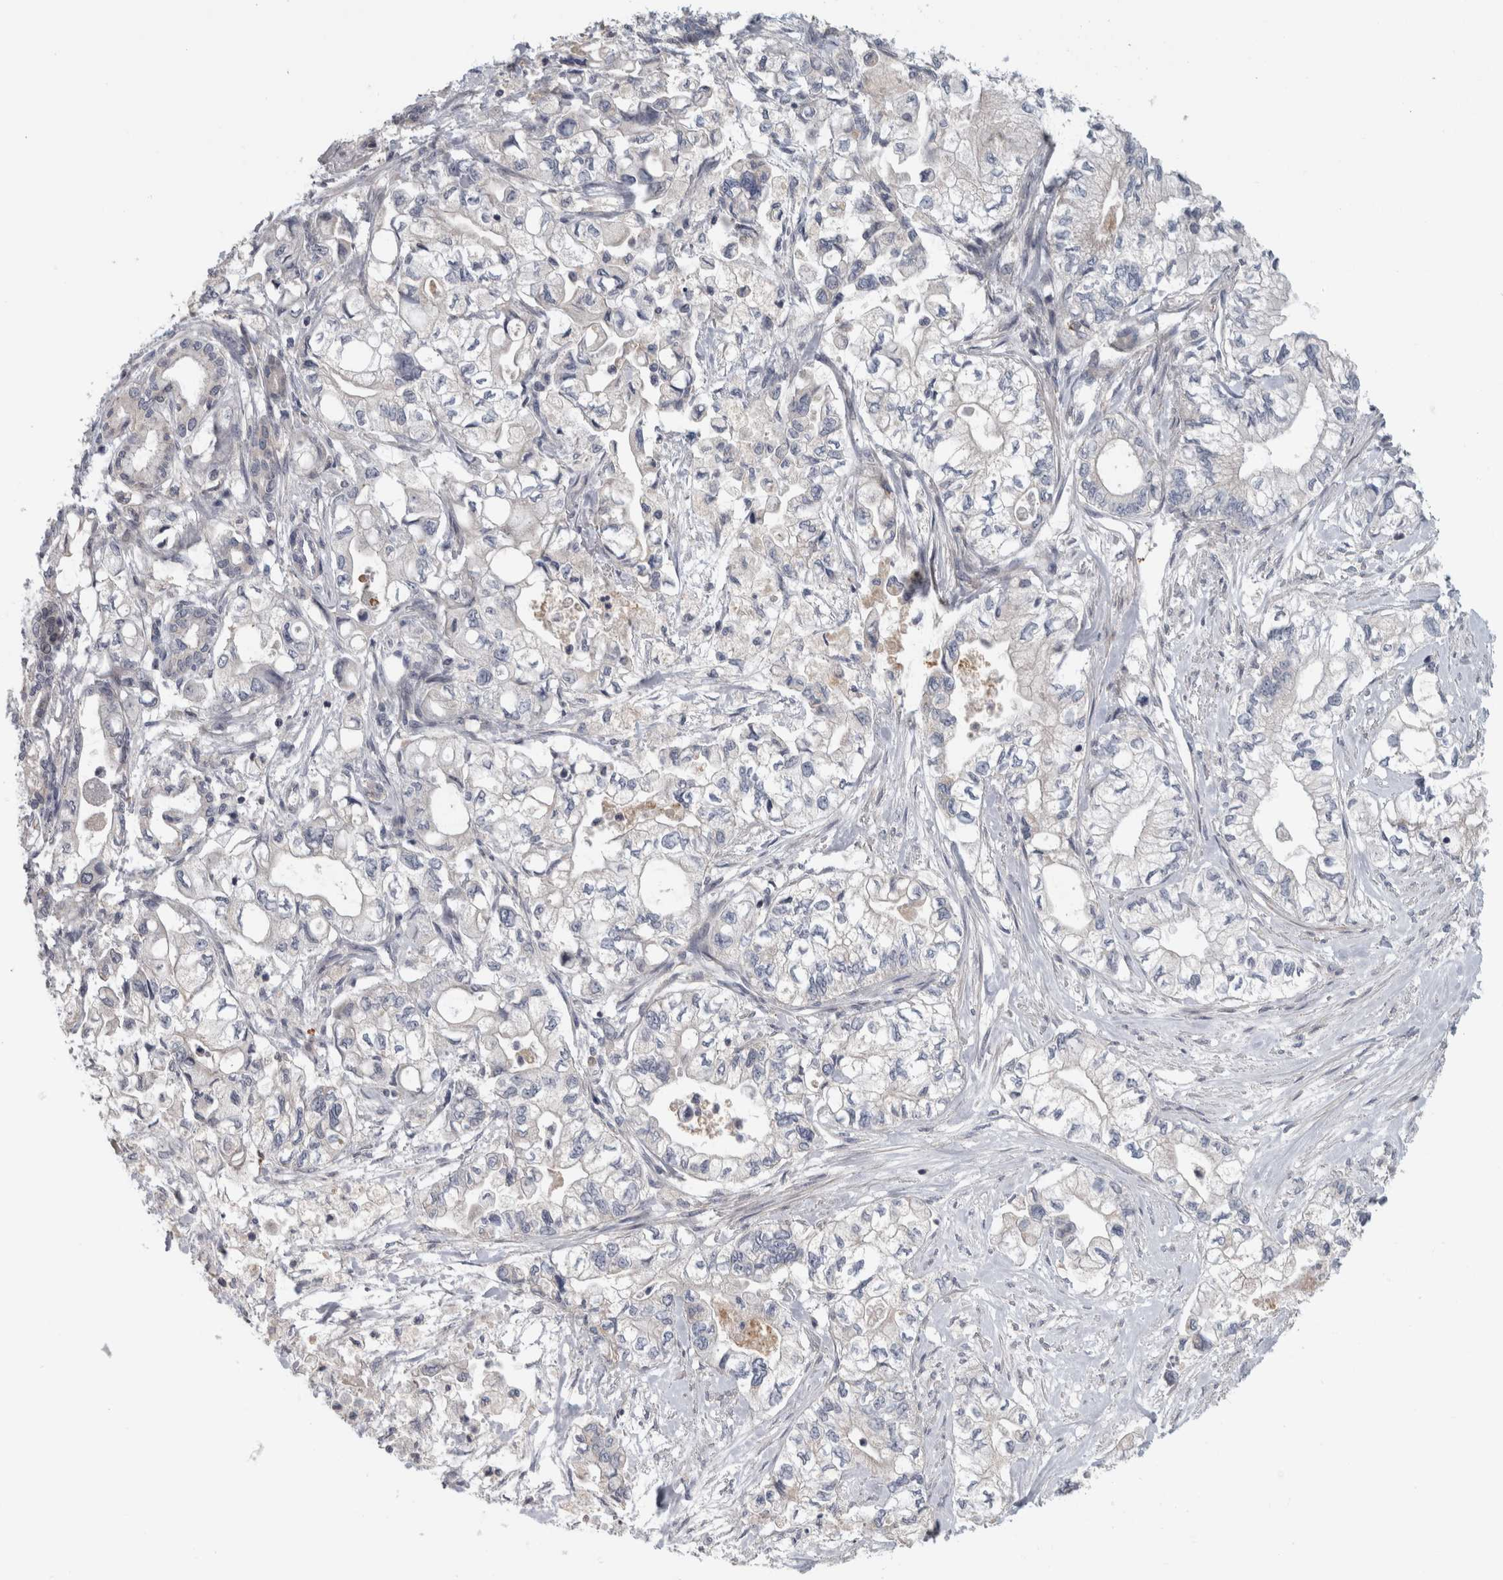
{"staining": {"intensity": "negative", "quantity": "none", "location": "none"}, "tissue": "pancreatic cancer", "cell_type": "Tumor cells", "image_type": "cancer", "snomed": [{"axis": "morphology", "description": "Adenocarcinoma, NOS"}, {"axis": "topography", "description": "Pancreas"}], "caption": "A high-resolution micrograph shows immunohistochemistry staining of pancreatic cancer (adenocarcinoma), which displays no significant expression in tumor cells.", "gene": "ZNF804B", "patient": {"sex": "male", "age": 79}}